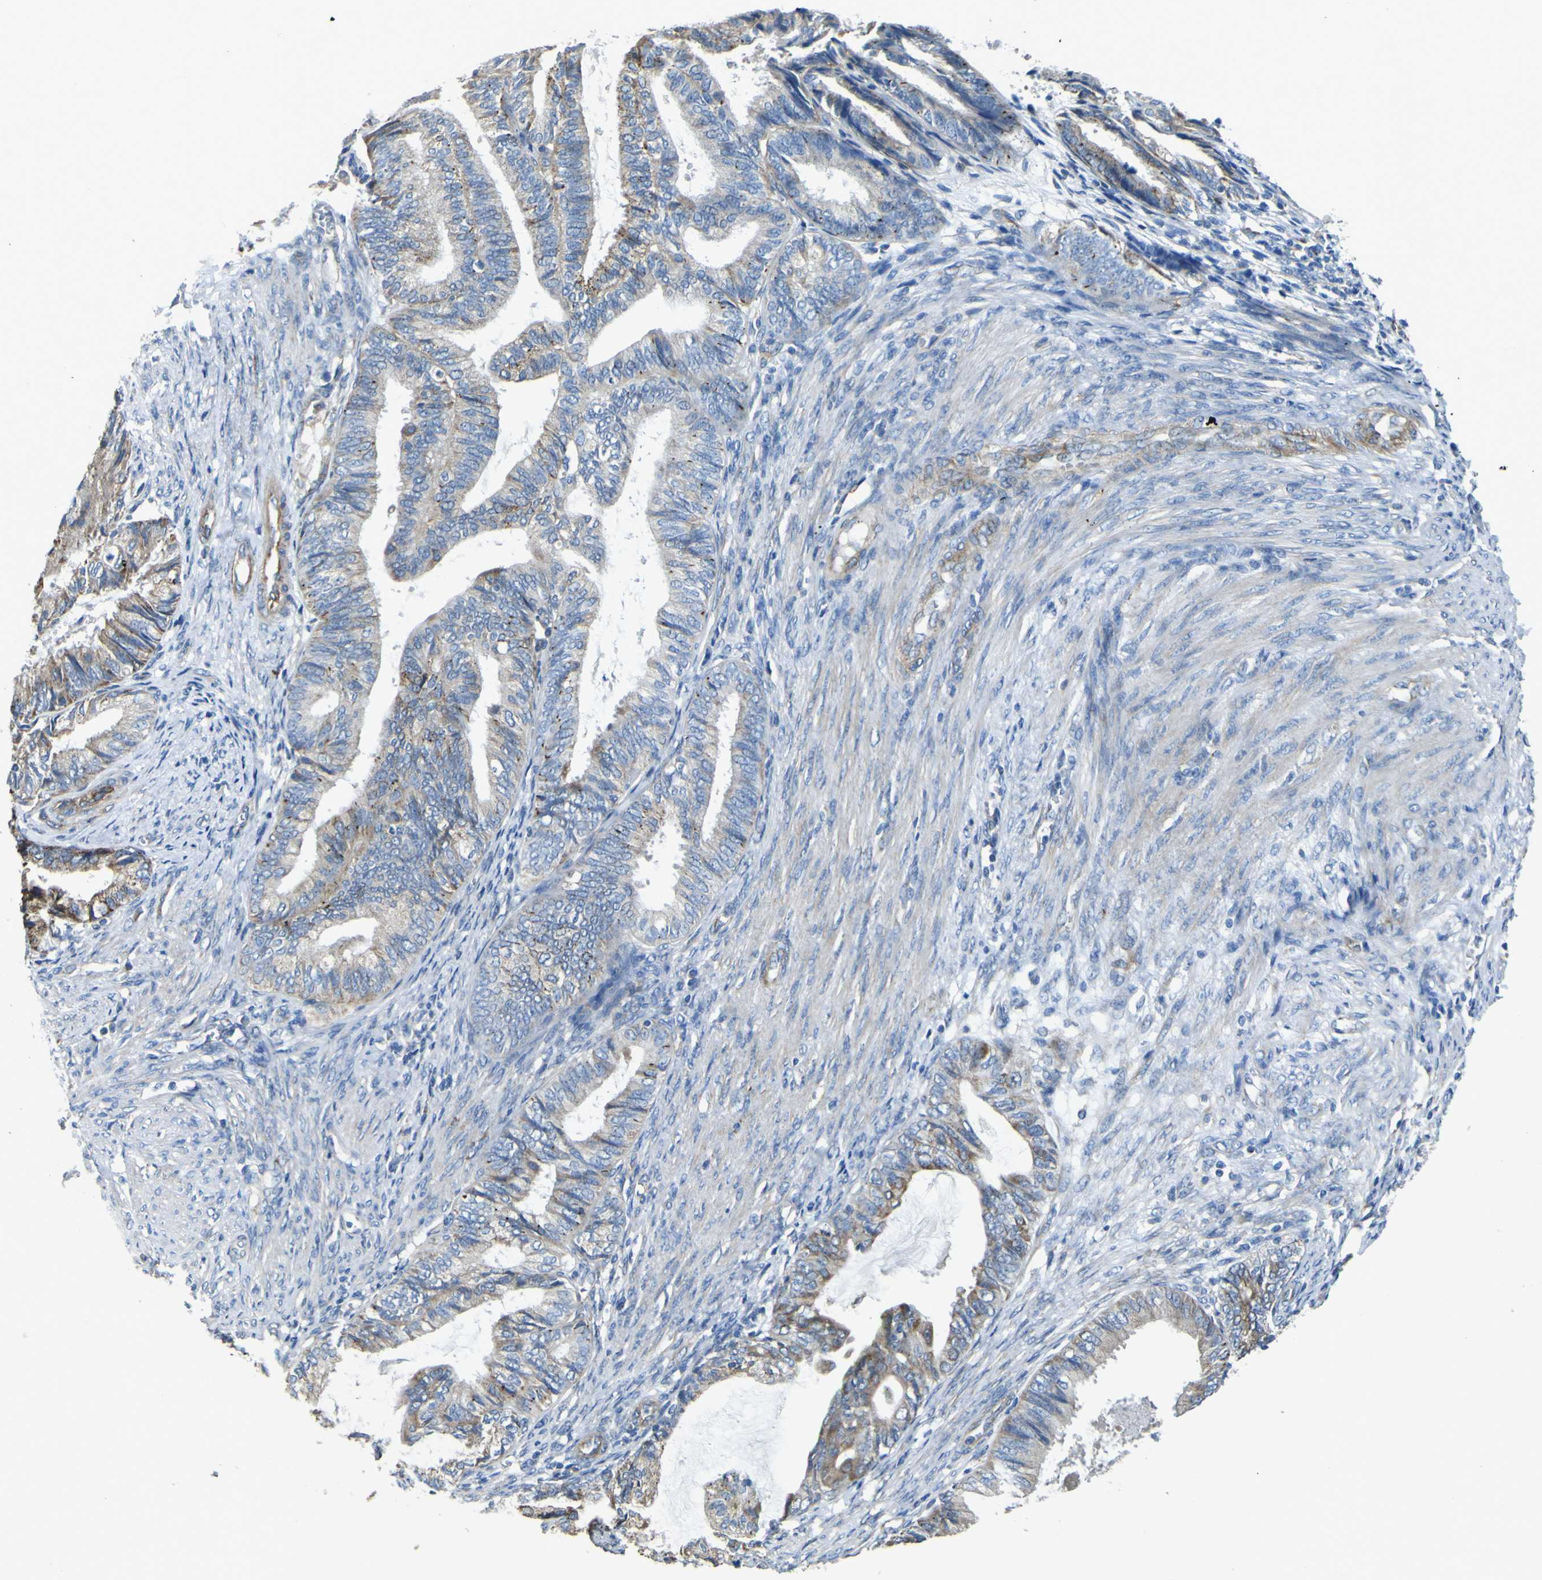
{"staining": {"intensity": "weak", "quantity": "25%-75%", "location": "cytoplasmic/membranous"}, "tissue": "endometrial cancer", "cell_type": "Tumor cells", "image_type": "cancer", "snomed": [{"axis": "morphology", "description": "Adenocarcinoma, NOS"}, {"axis": "topography", "description": "Endometrium"}], "caption": "Human endometrial cancer stained for a protein (brown) reveals weak cytoplasmic/membranous positive staining in about 25%-75% of tumor cells.", "gene": "ALDH18A1", "patient": {"sex": "female", "age": 86}}